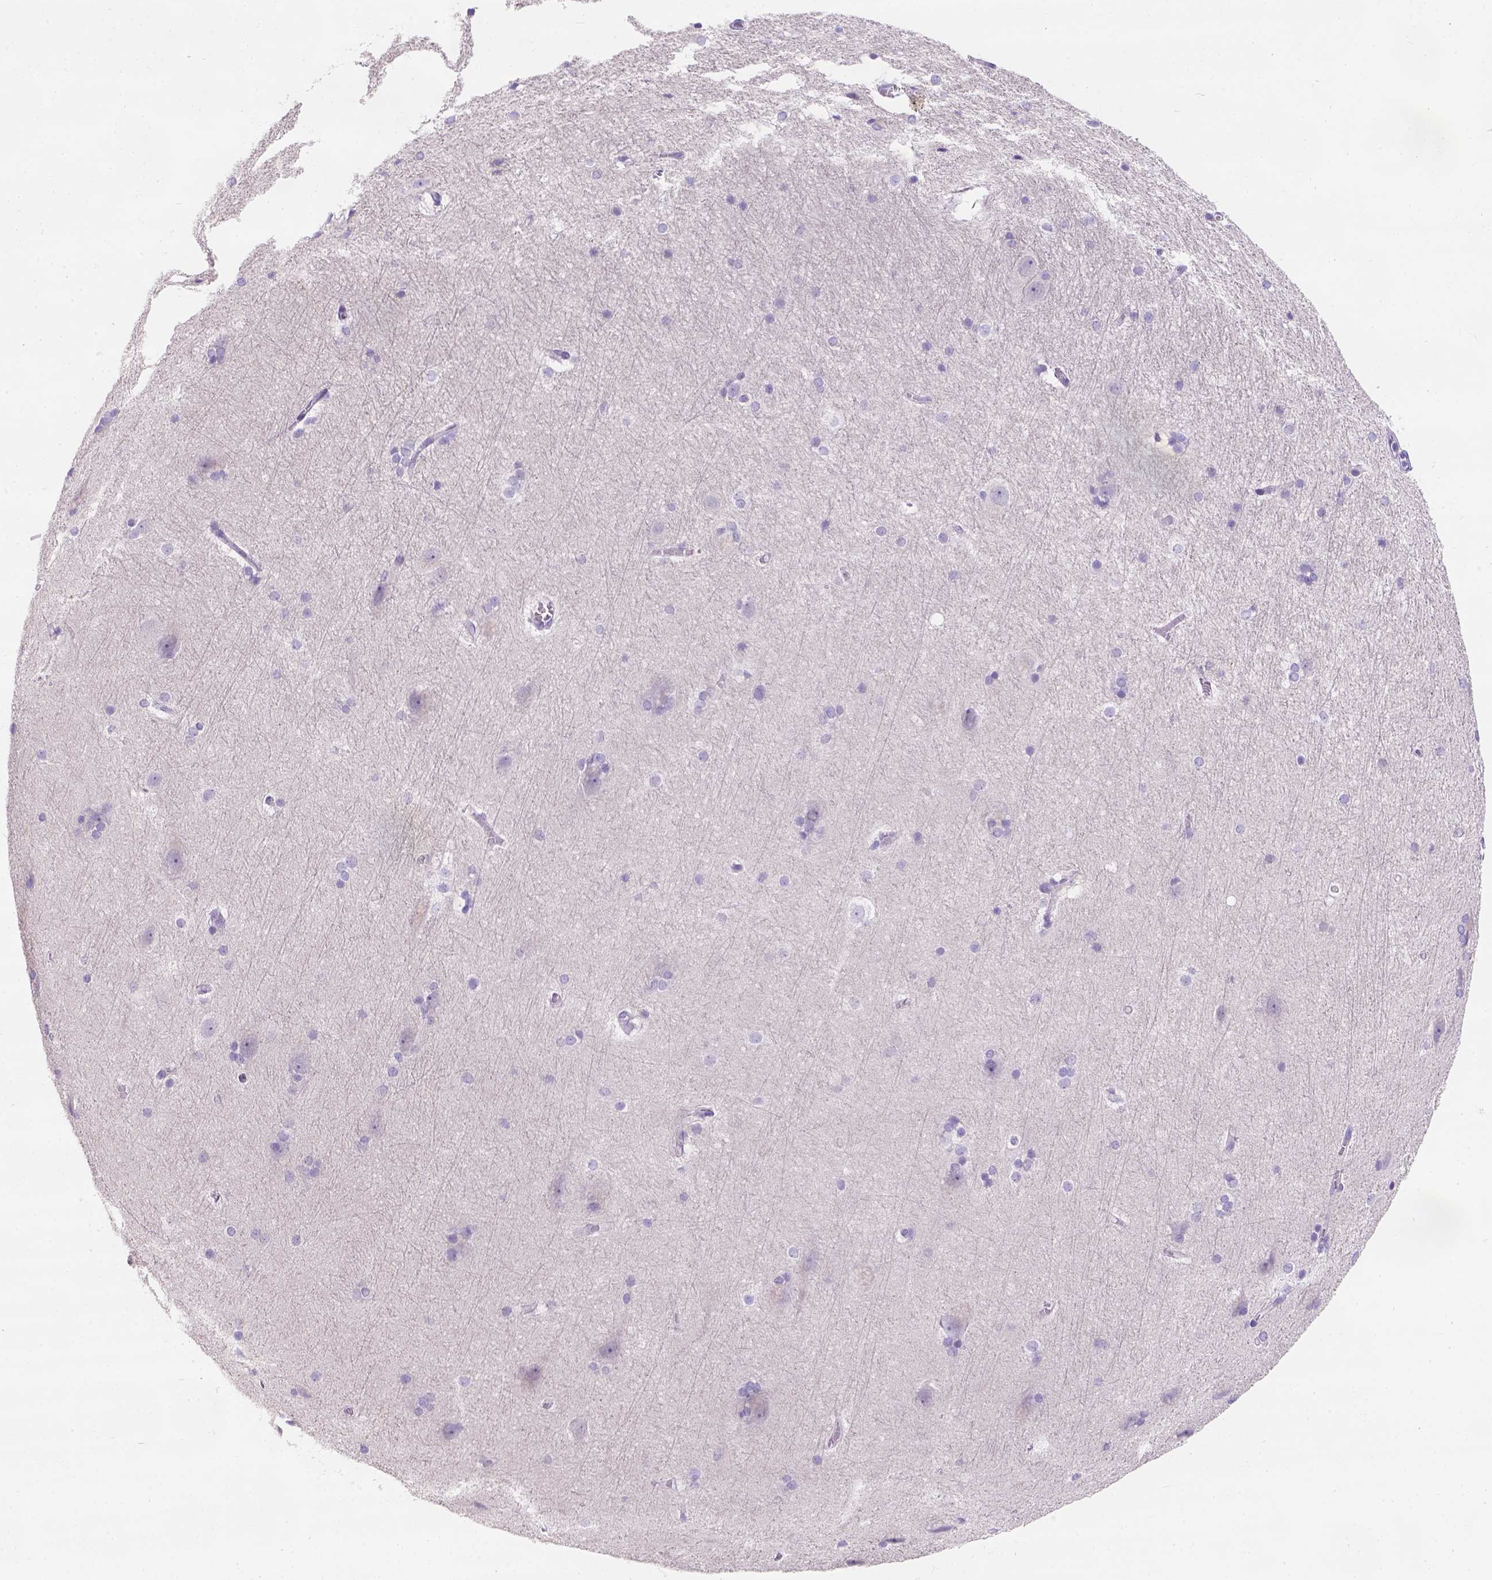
{"staining": {"intensity": "negative", "quantity": "none", "location": "none"}, "tissue": "hippocampus", "cell_type": "Glial cells", "image_type": "normal", "snomed": [{"axis": "morphology", "description": "Normal tissue, NOS"}, {"axis": "topography", "description": "Cerebral cortex"}, {"axis": "topography", "description": "Hippocampus"}], "caption": "Glial cells show no significant protein positivity in benign hippocampus. Nuclei are stained in blue.", "gene": "PHF7", "patient": {"sex": "female", "age": 19}}